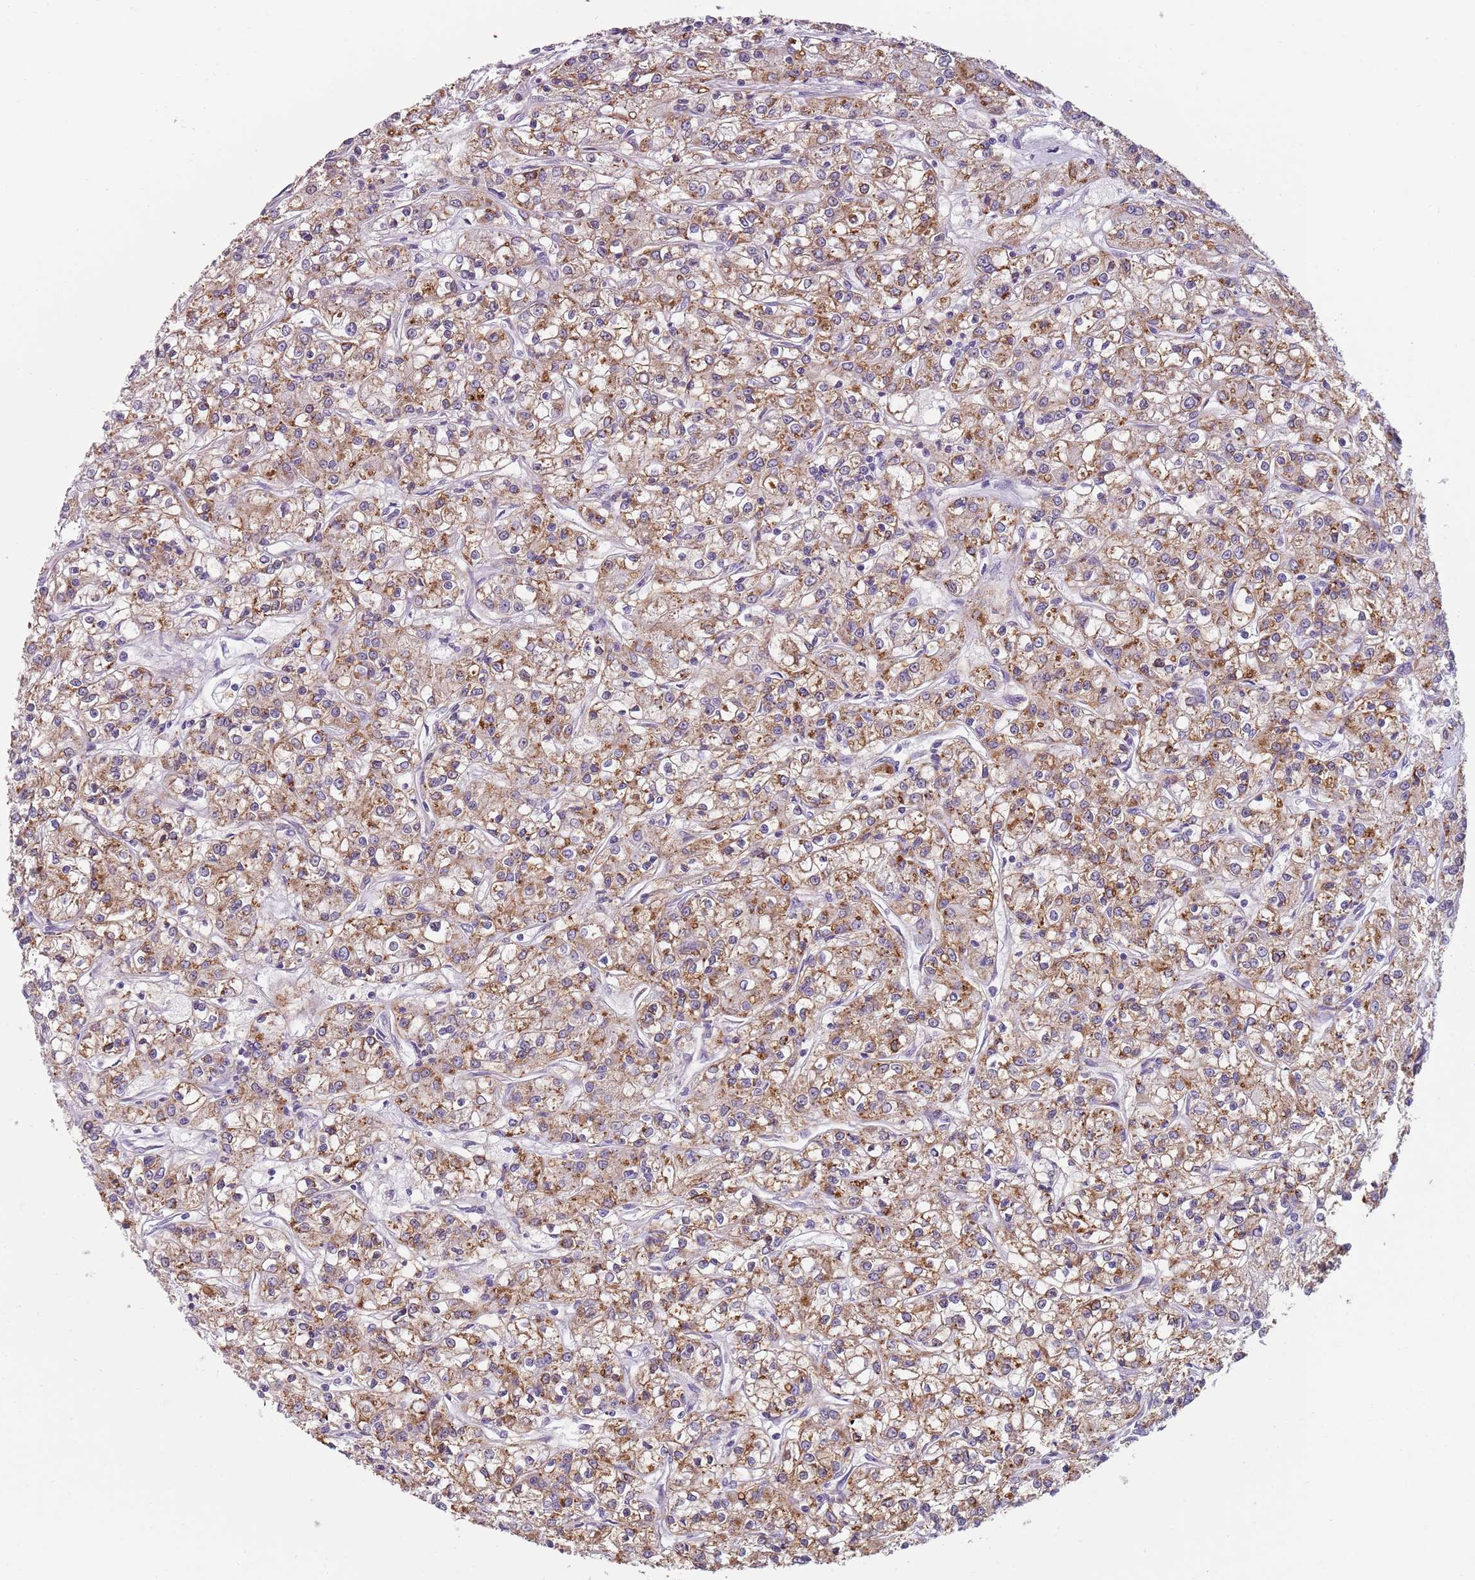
{"staining": {"intensity": "moderate", "quantity": ">75%", "location": "cytoplasmic/membranous"}, "tissue": "renal cancer", "cell_type": "Tumor cells", "image_type": "cancer", "snomed": [{"axis": "morphology", "description": "Adenocarcinoma, NOS"}, {"axis": "topography", "description": "Kidney"}], "caption": "Approximately >75% of tumor cells in human renal cancer (adenocarcinoma) exhibit moderate cytoplasmic/membranous protein positivity as visualized by brown immunohistochemical staining.", "gene": "MEGF8", "patient": {"sex": "female", "age": 59}}